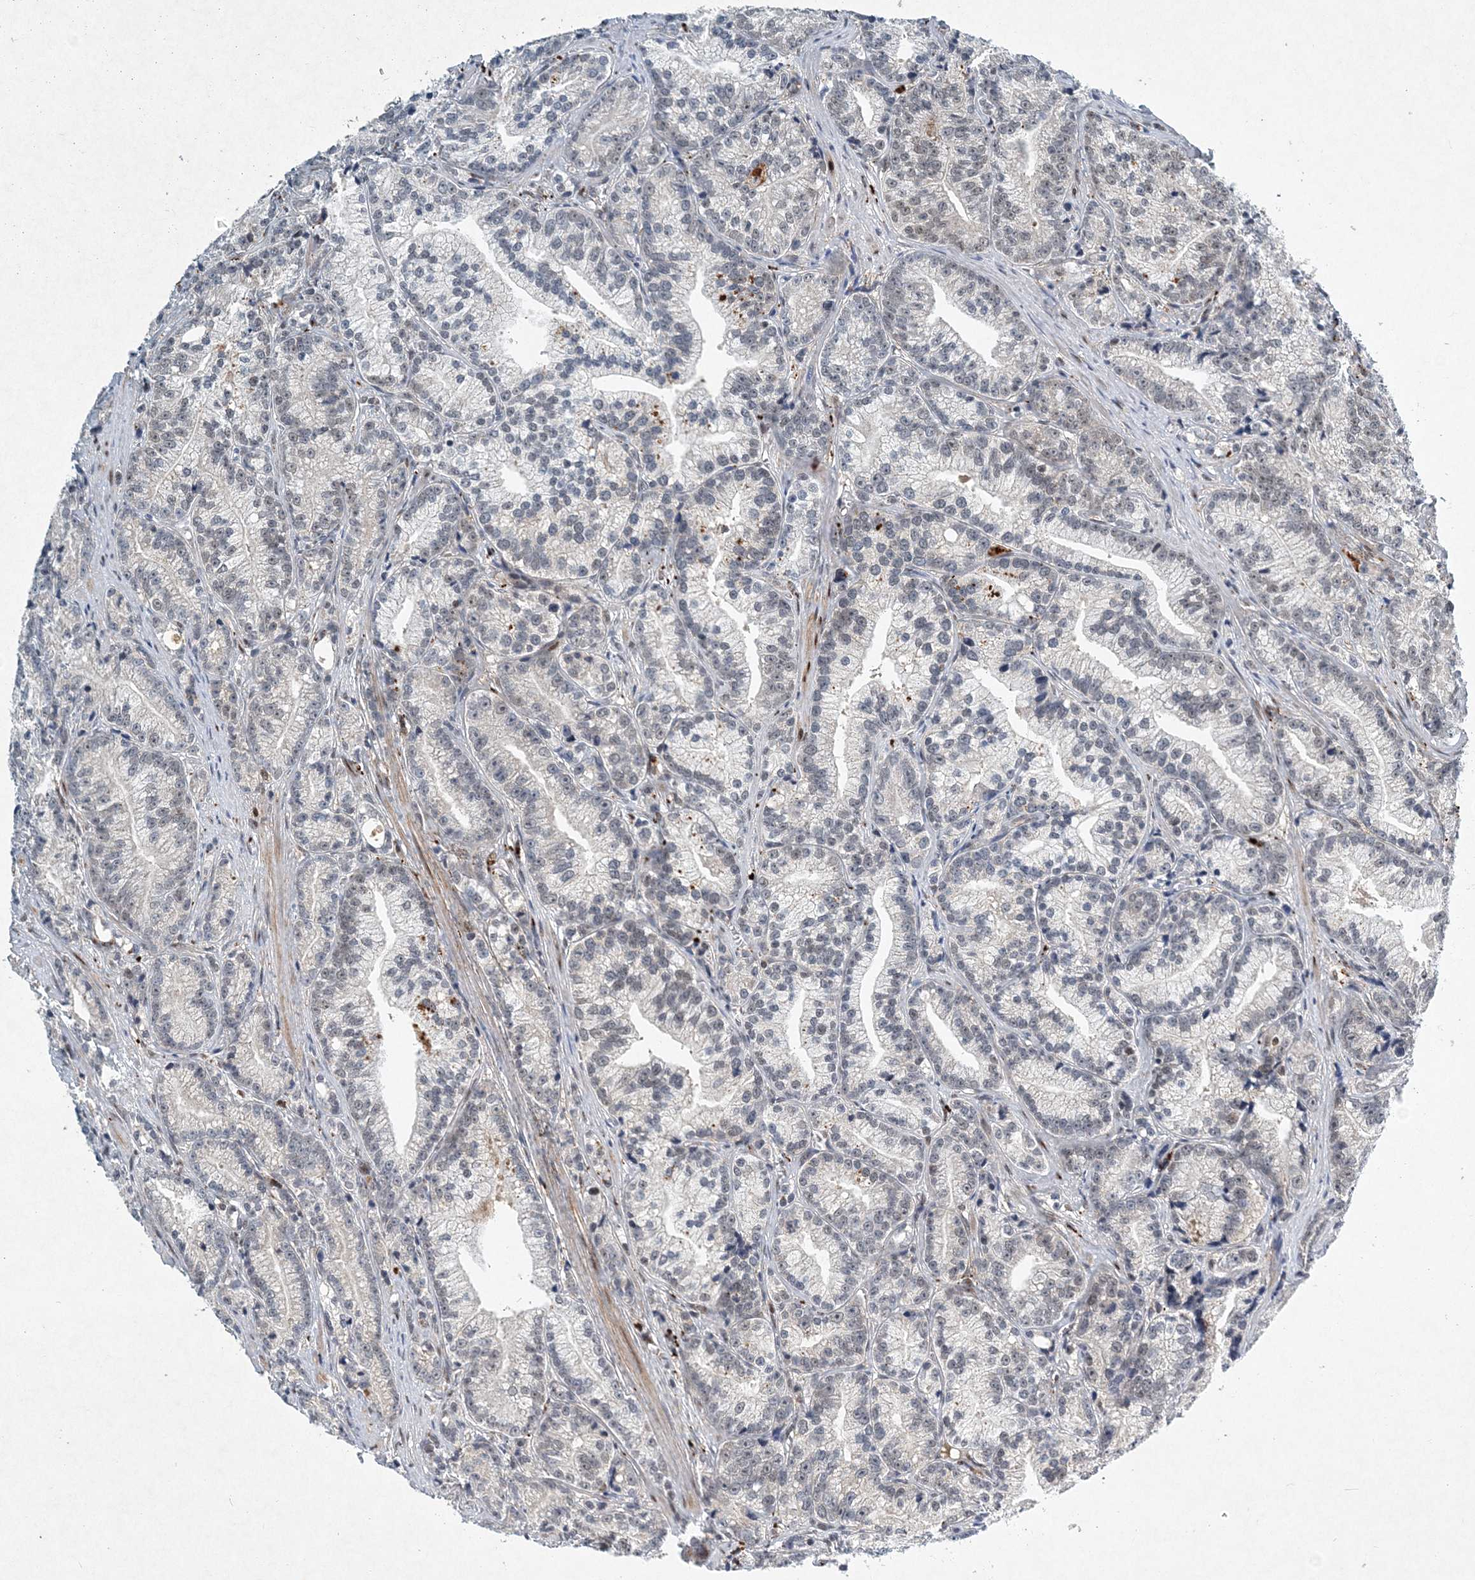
{"staining": {"intensity": "negative", "quantity": "none", "location": "none"}, "tissue": "prostate cancer", "cell_type": "Tumor cells", "image_type": "cancer", "snomed": [{"axis": "morphology", "description": "Adenocarcinoma, Low grade"}, {"axis": "topography", "description": "Prostate"}], "caption": "Immunohistochemistry of prostate adenocarcinoma (low-grade) reveals no expression in tumor cells.", "gene": "KPNA4", "patient": {"sex": "male", "age": 89}}